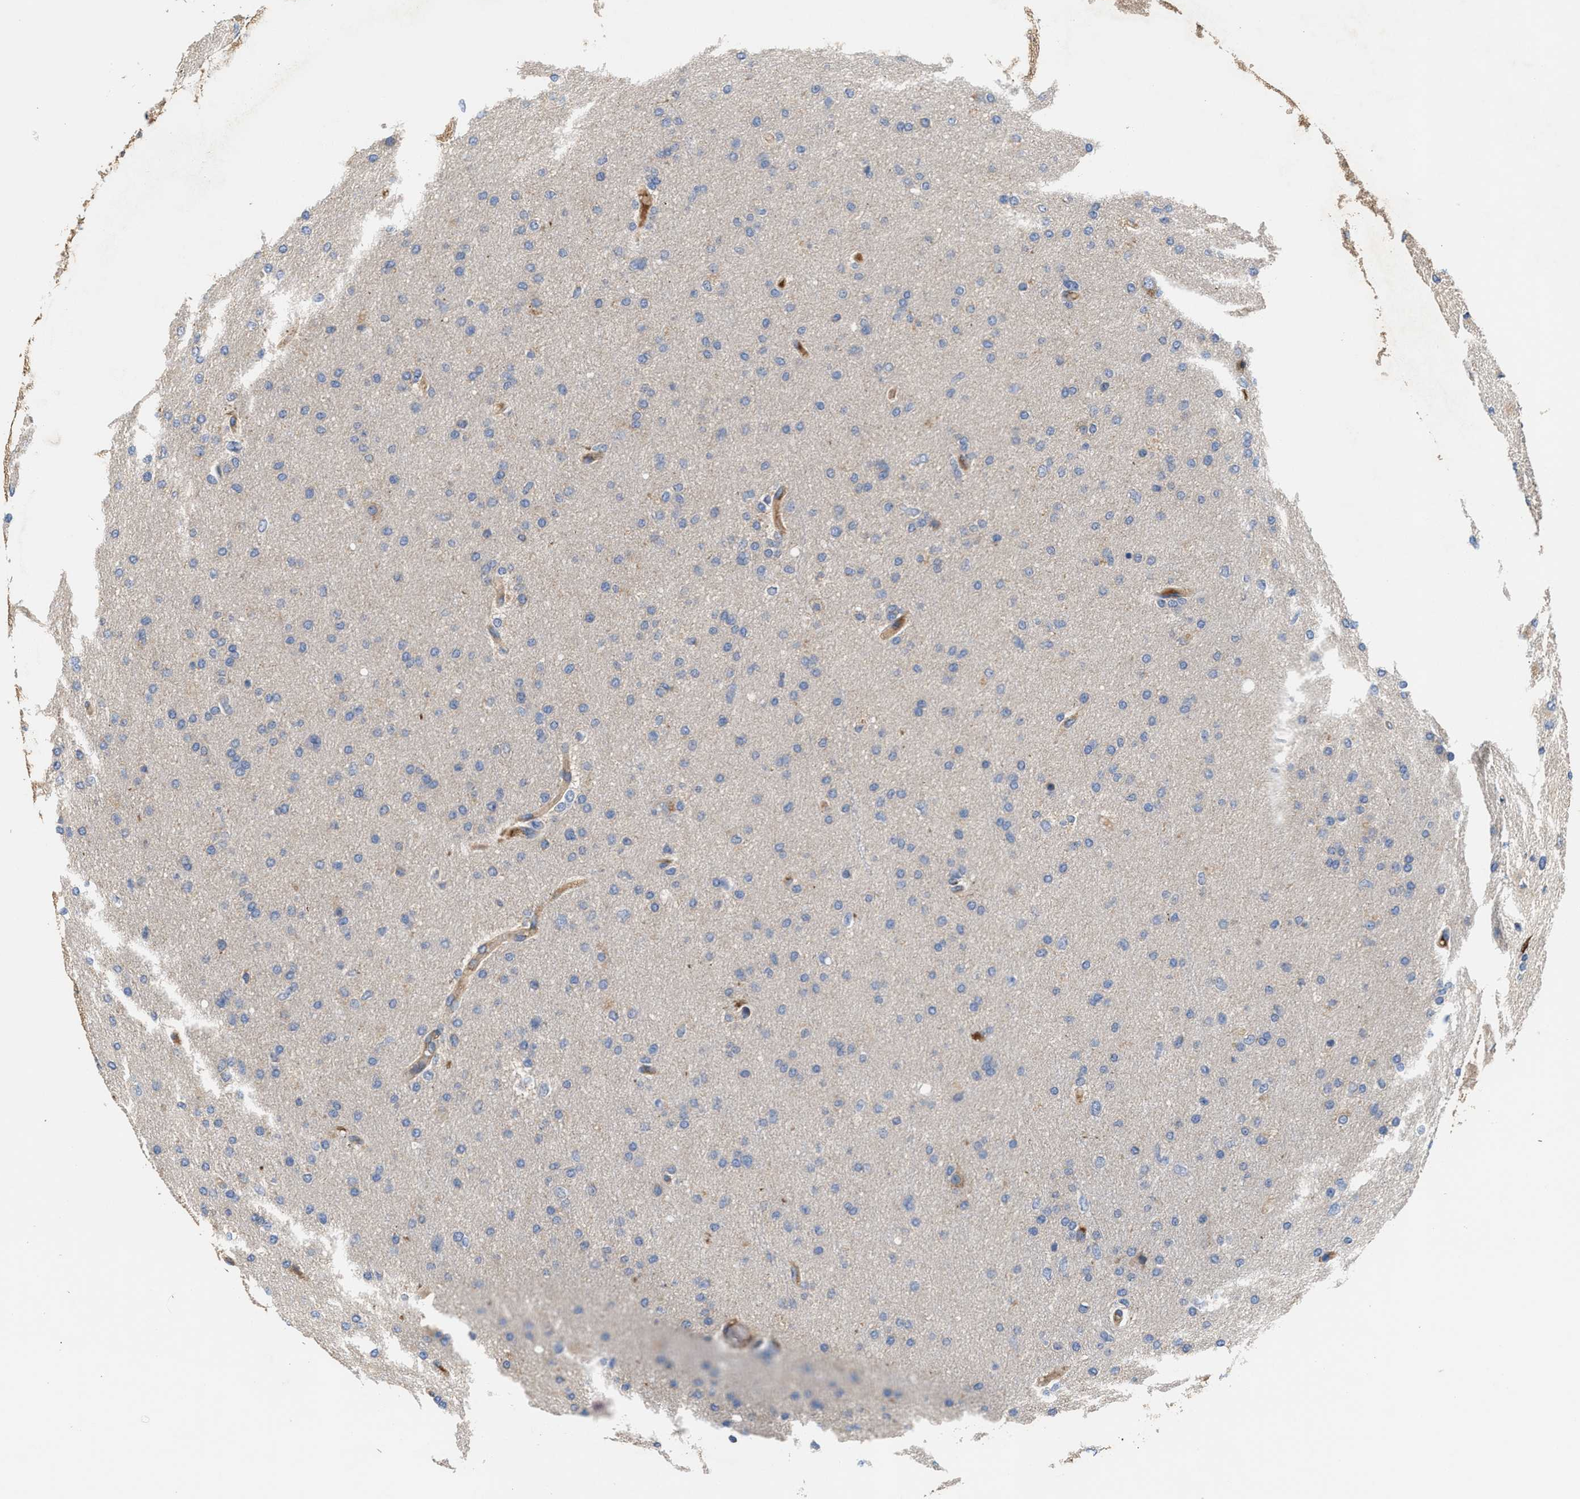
{"staining": {"intensity": "negative", "quantity": "none", "location": "none"}, "tissue": "glioma", "cell_type": "Tumor cells", "image_type": "cancer", "snomed": [{"axis": "morphology", "description": "Glioma, malignant, High grade"}, {"axis": "topography", "description": "Cerebral cortex"}], "caption": "Glioma was stained to show a protein in brown. There is no significant expression in tumor cells.", "gene": "KLB", "patient": {"sex": "female", "age": 36}}